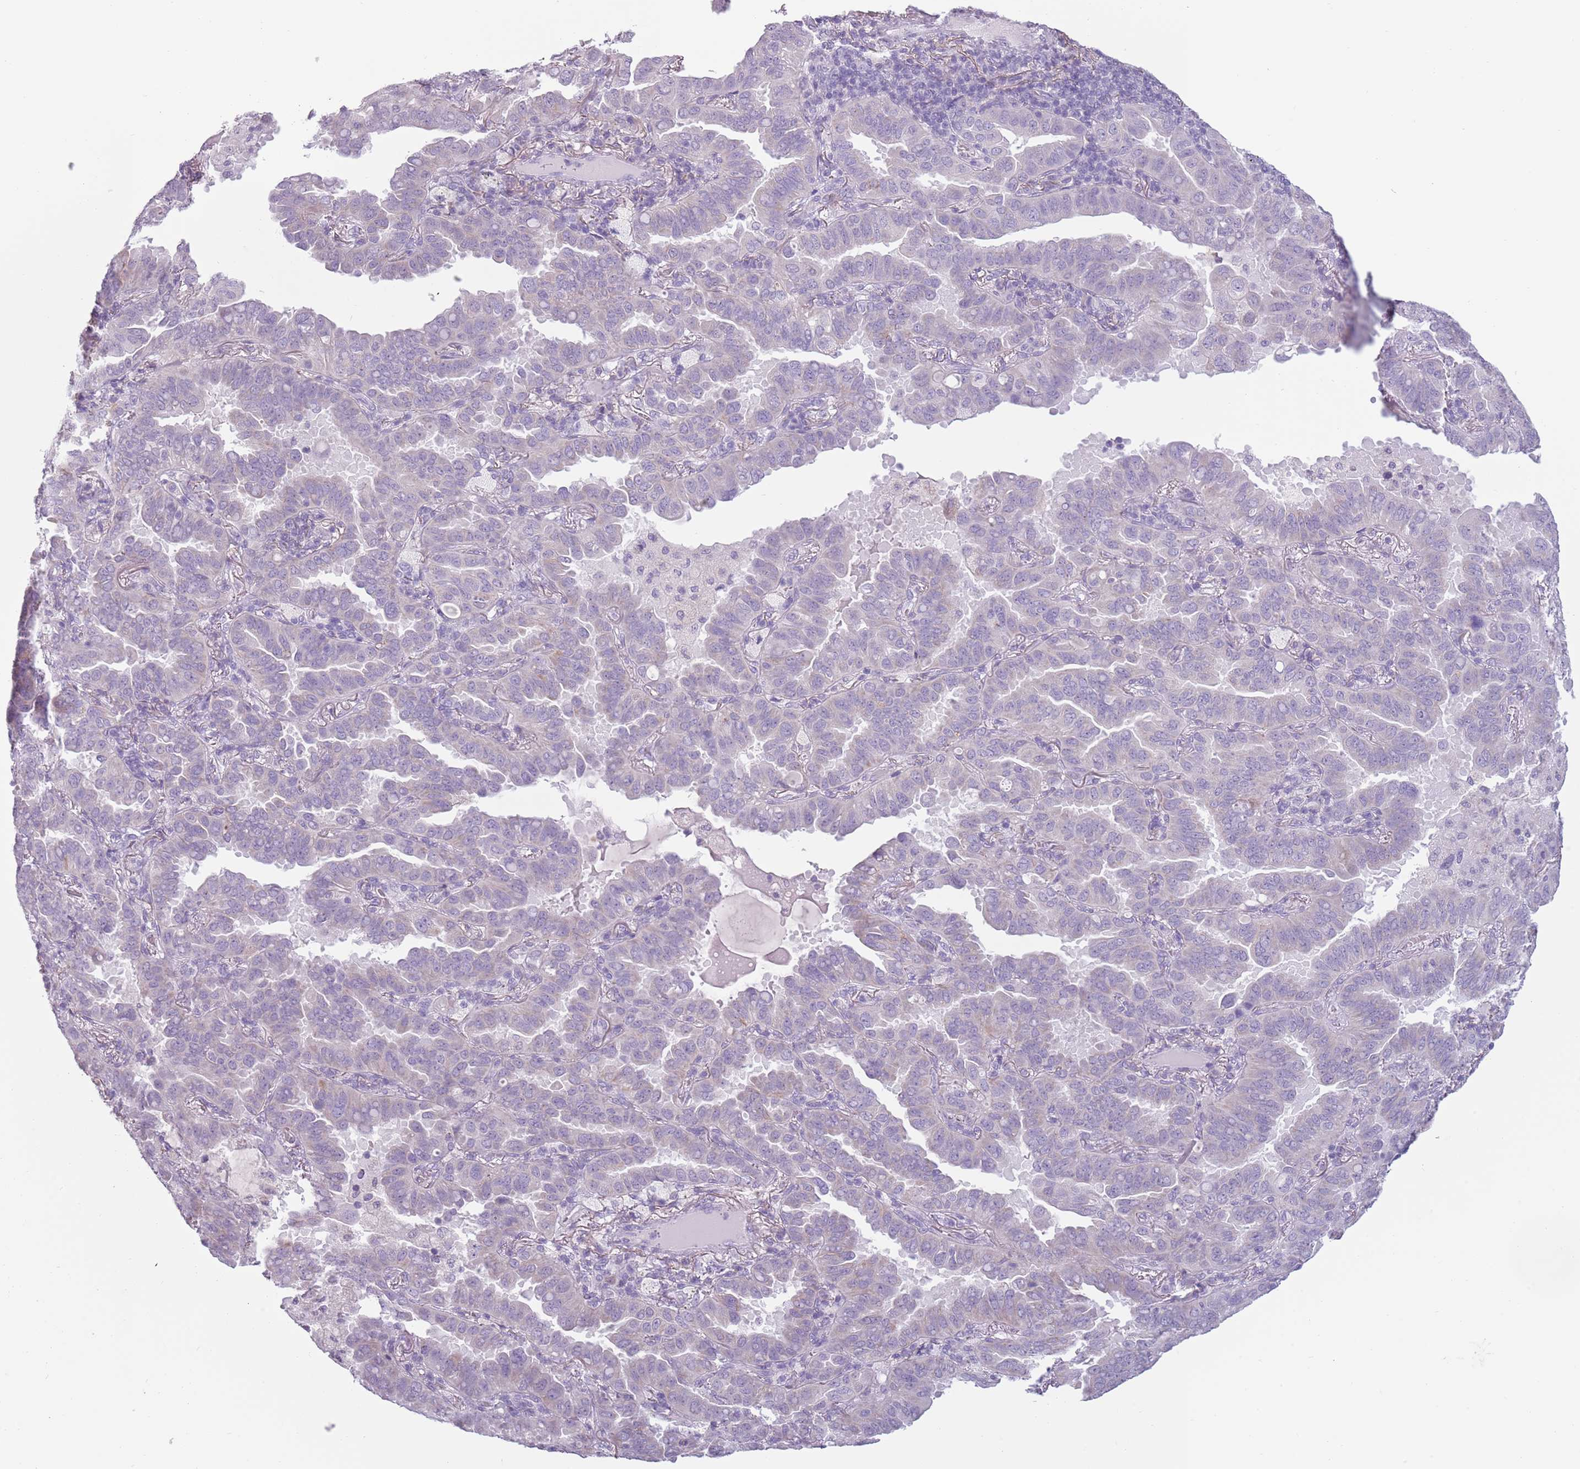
{"staining": {"intensity": "negative", "quantity": "none", "location": "none"}, "tissue": "lung cancer", "cell_type": "Tumor cells", "image_type": "cancer", "snomed": [{"axis": "morphology", "description": "Adenocarcinoma, NOS"}, {"axis": "topography", "description": "Lung"}], "caption": "This is an immunohistochemistry histopathology image of lung cancer (adenocarcinoma). There is no staining in tumor cells.", "gene": "MEGF8", "patient": {"sex": "male", "age": 64}}